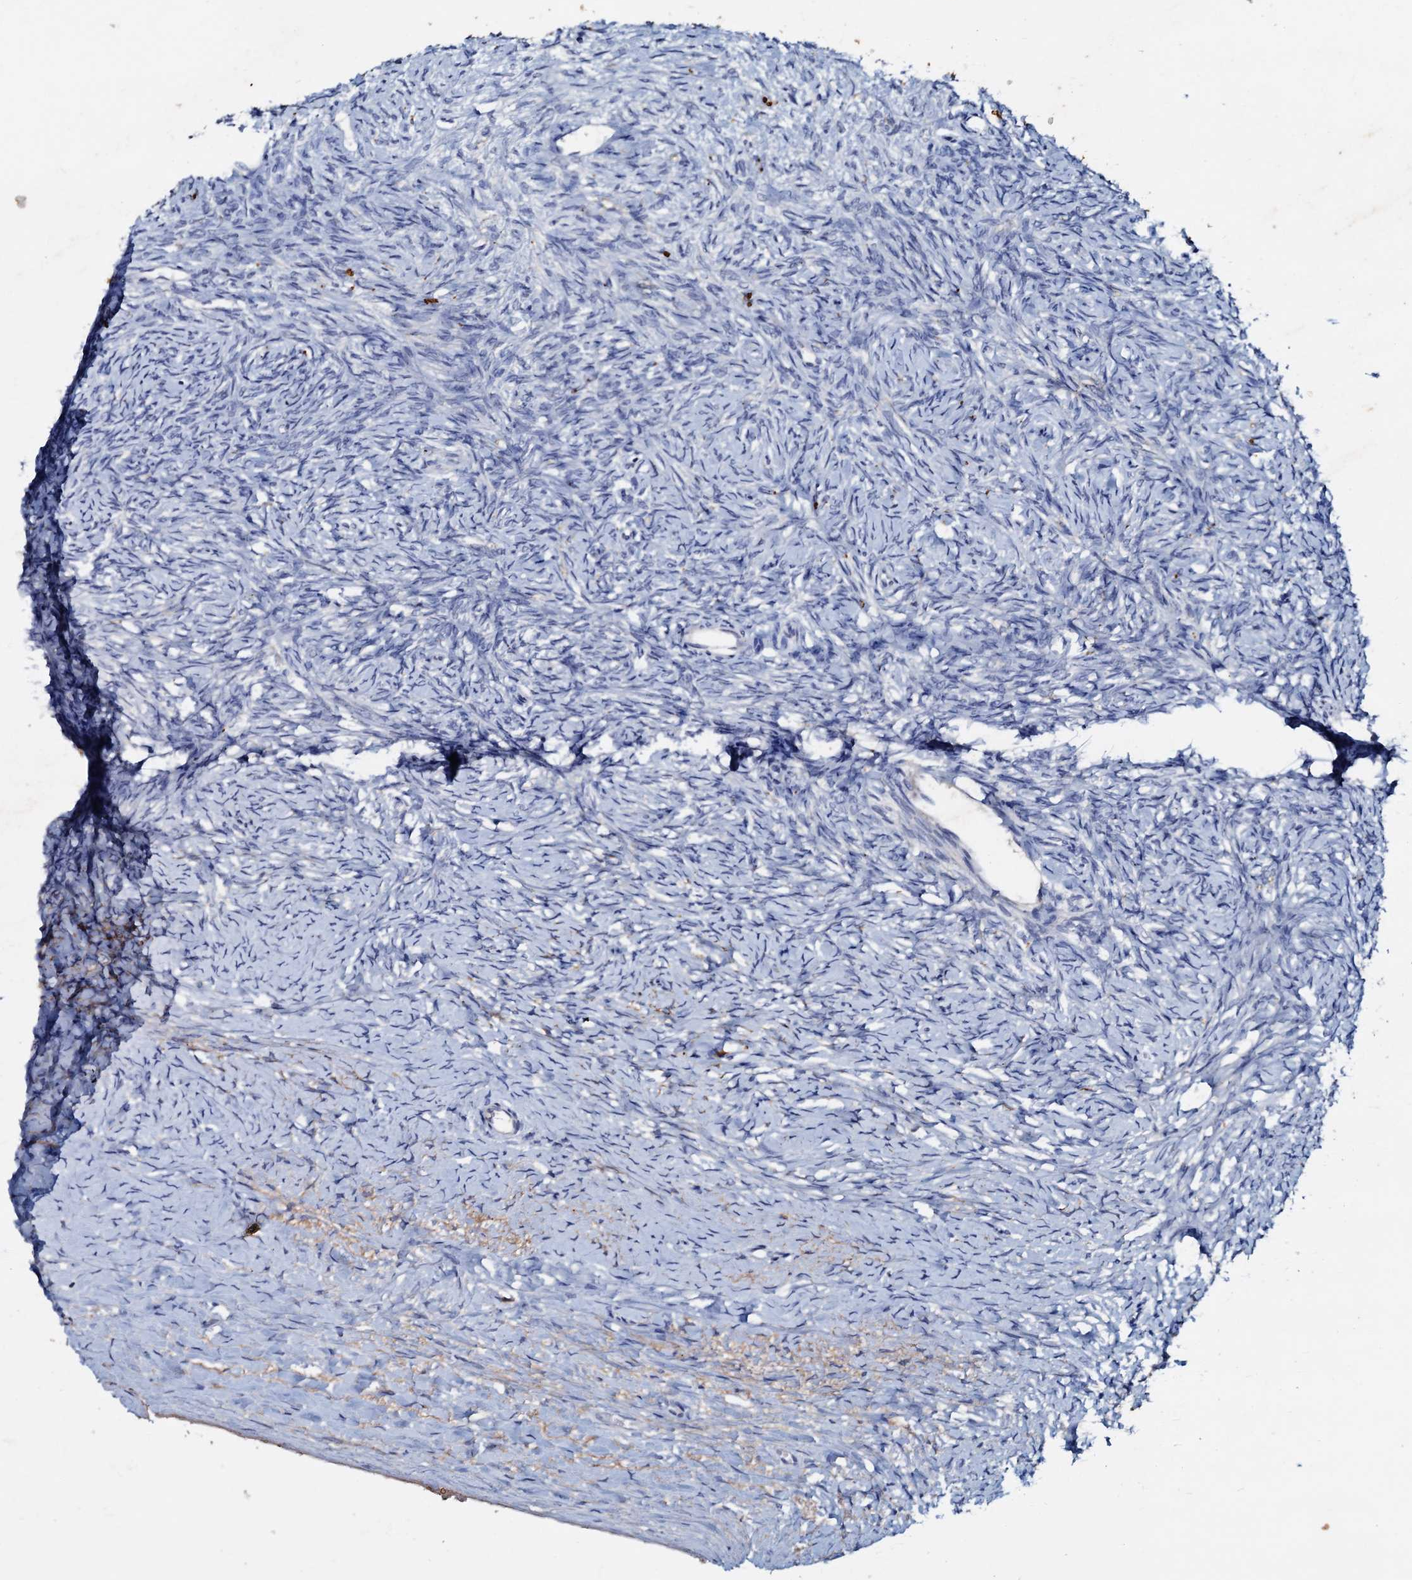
{"staining": {"intensity": "negative", "quantity": "none", "location": "none"}, "tissue": "ovary", "cell_type": "Ovarian stroma cells", "image_type": "normal", "snomed": [{"axis": "morphology", "description": "Normal tissue, NOS"}, {"axis": "morphology", "description": "Developmental malformation"}, {"axis": "topography", "description": "Ovary"}], "caption": "Immunohistochemistry photomicrograph of normal human ovary stained for a protein (brown), which displays no expression in ovarian stroma cells.", "gene": "MANSC4", "patient": {"sex": "female", "age": 39}}